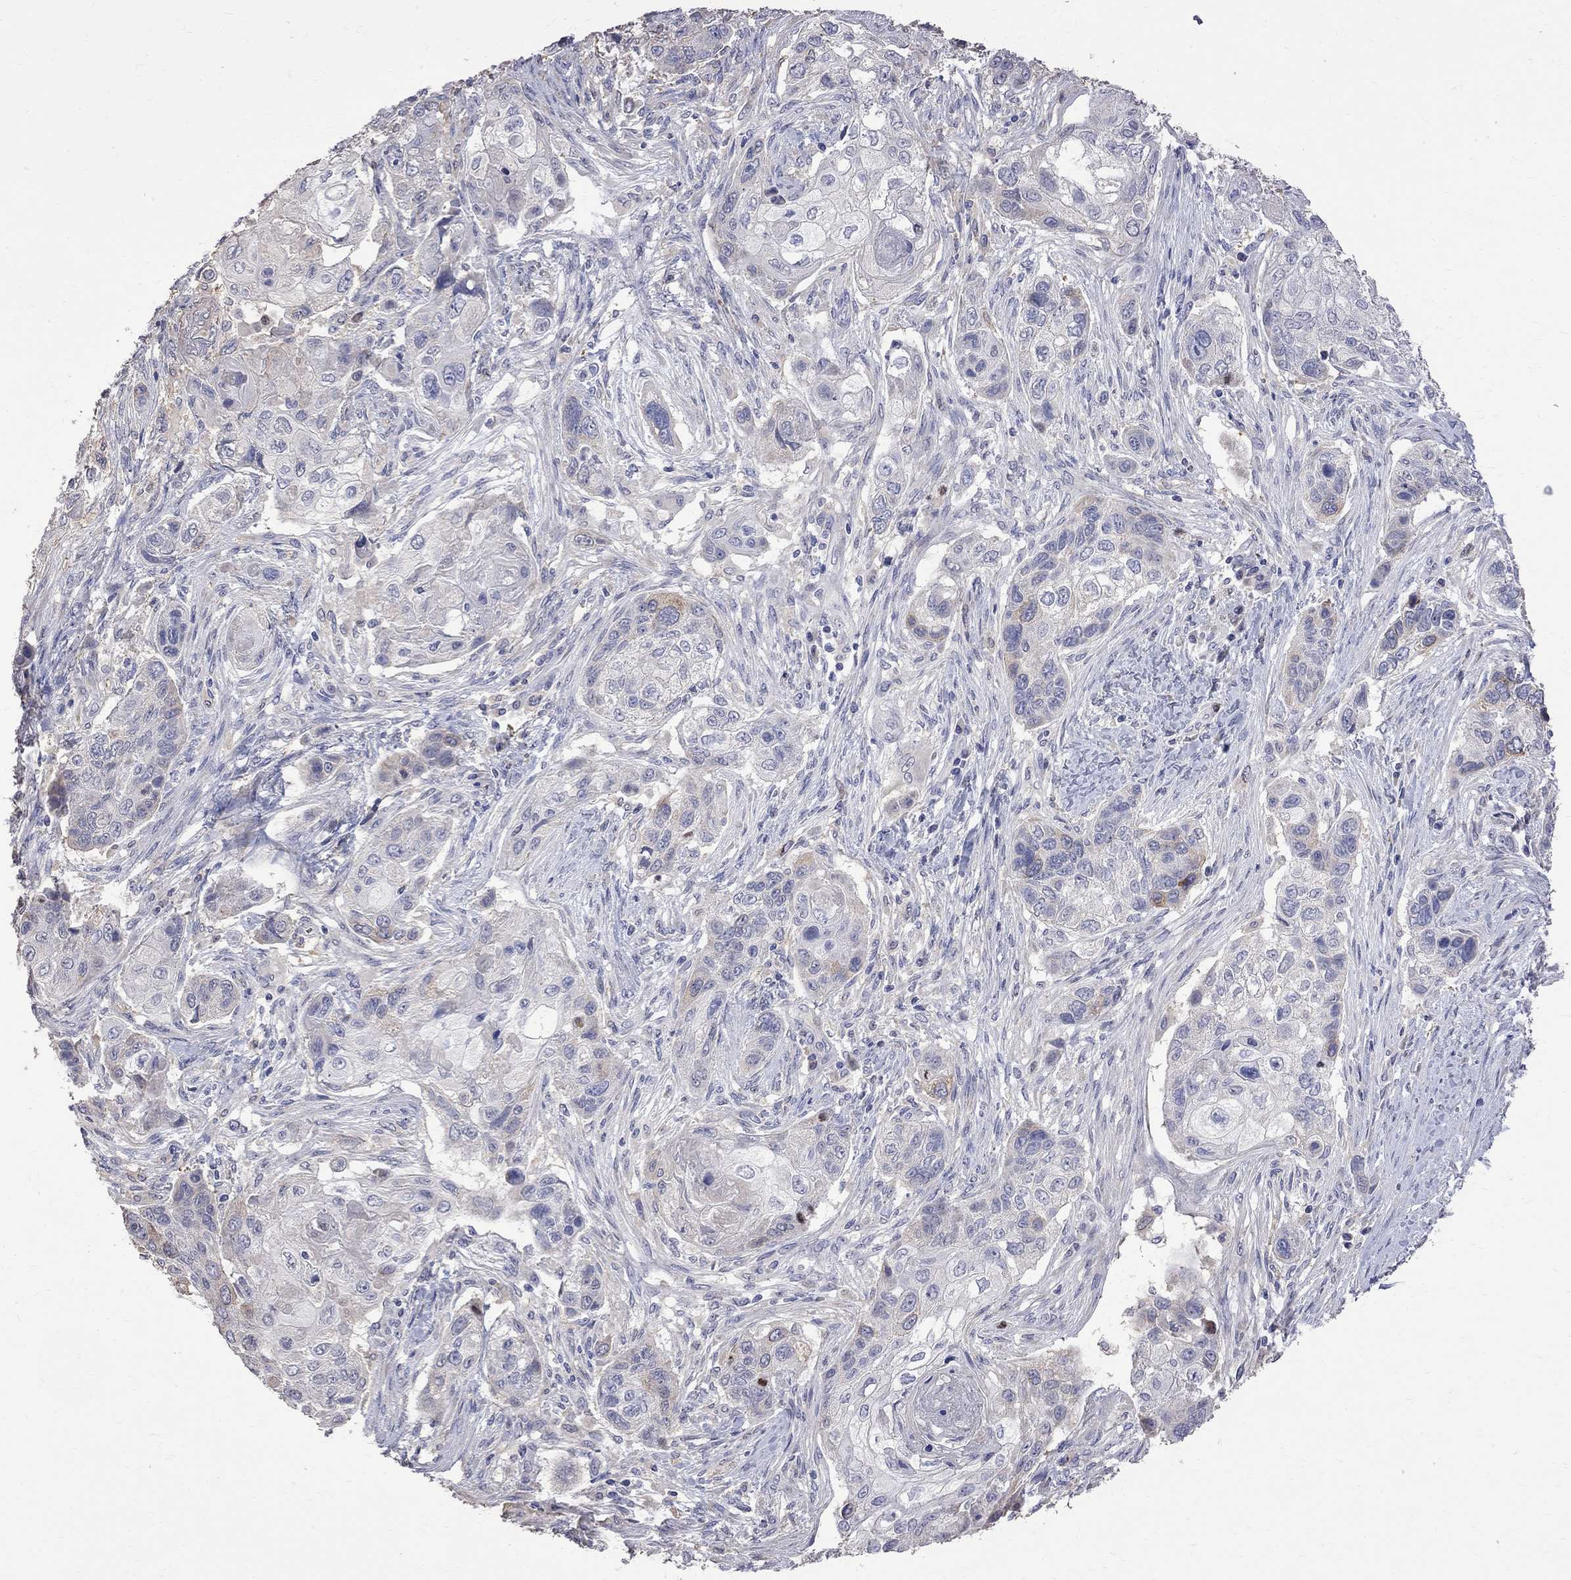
{"staining": {"intensity": "negative", "quantity": "none", "location": "none"}, "tissue": "lung cancer", "cell_type": "Tumor cells", "image_type": "cancer", "snomed": [{"axis": "morphology", "description": "Normal tissue, NOS"}, {"axis": "morphology", "description": "Squamous cell carcinoma, NOS"}, {"axis": "topography", "description": "Bronchus"}, {"axis": "topography", "description": "Lung"}], "caption": "IHC micrograph of human lung cancer stained for a protein (brown), which exhibits no staining in tumor cells.", "gene": "CKAP2", "patient": {"sex": "male", "age": 69}}